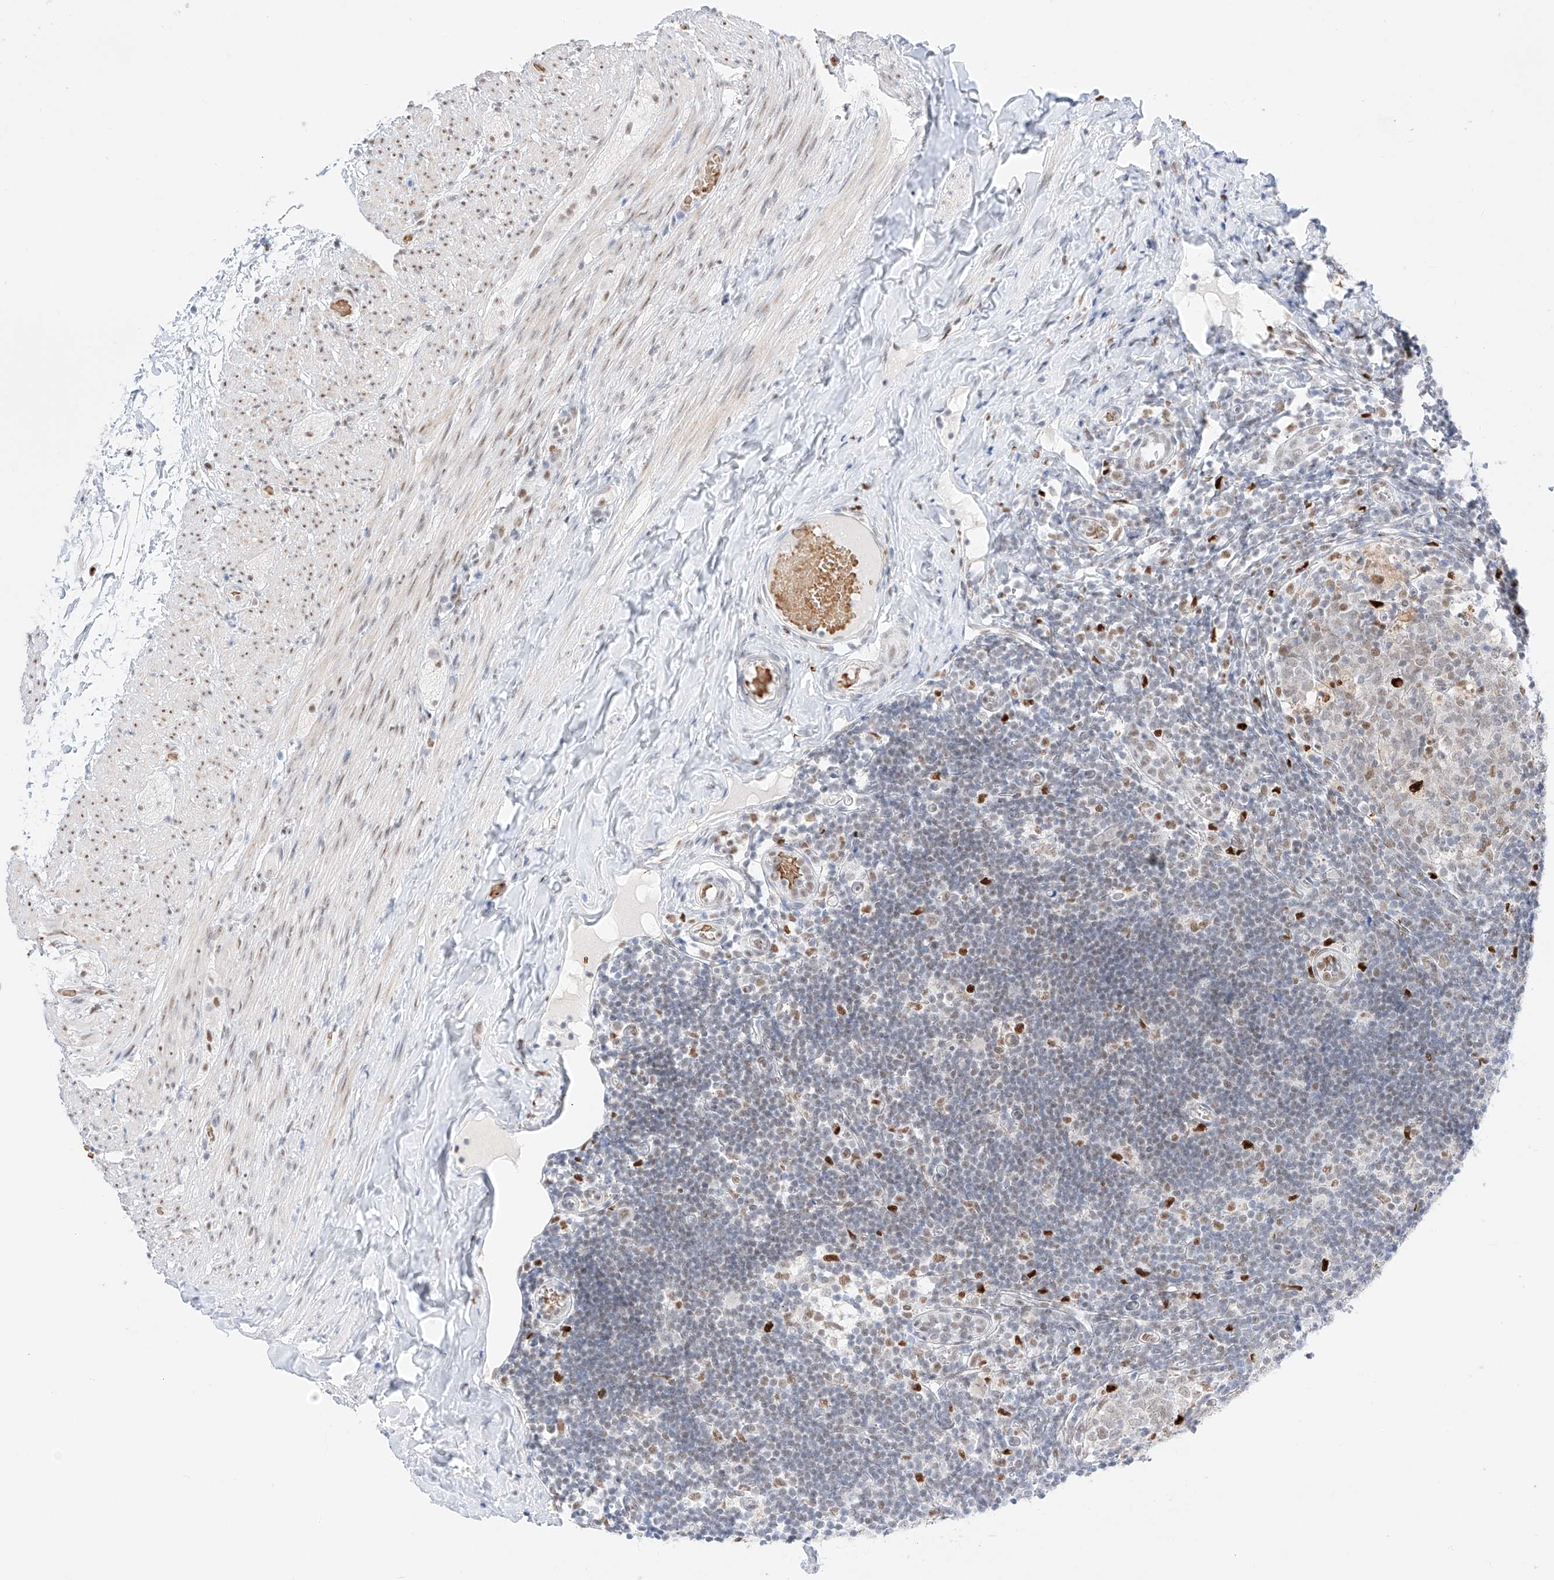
{"staining": {"intensity": "moderate", "quantity": ">75%", "location": "nuclear"}, "tissue": "appendix", "cell_type": "Glandular cells", "image_type": "normal", "snomed": [{"axis": "morphology", "description": "Normal tissue, NOS"}, {"axis": "topography", "description": "Appendix"}], "caption": "Immunohistochemistry (IHC) staining of benign appendix, which exhibits medium levels of moderate nuclear expression in approximately >75% of glandular cells indicating moderate nuclear protein staining. The staining was performed using DAB (brown) for protein detection and nuclei were counterstained in hematoxylin (blue).", "gene": "APIP", "patient": {"sex": "male", "age": 8}}